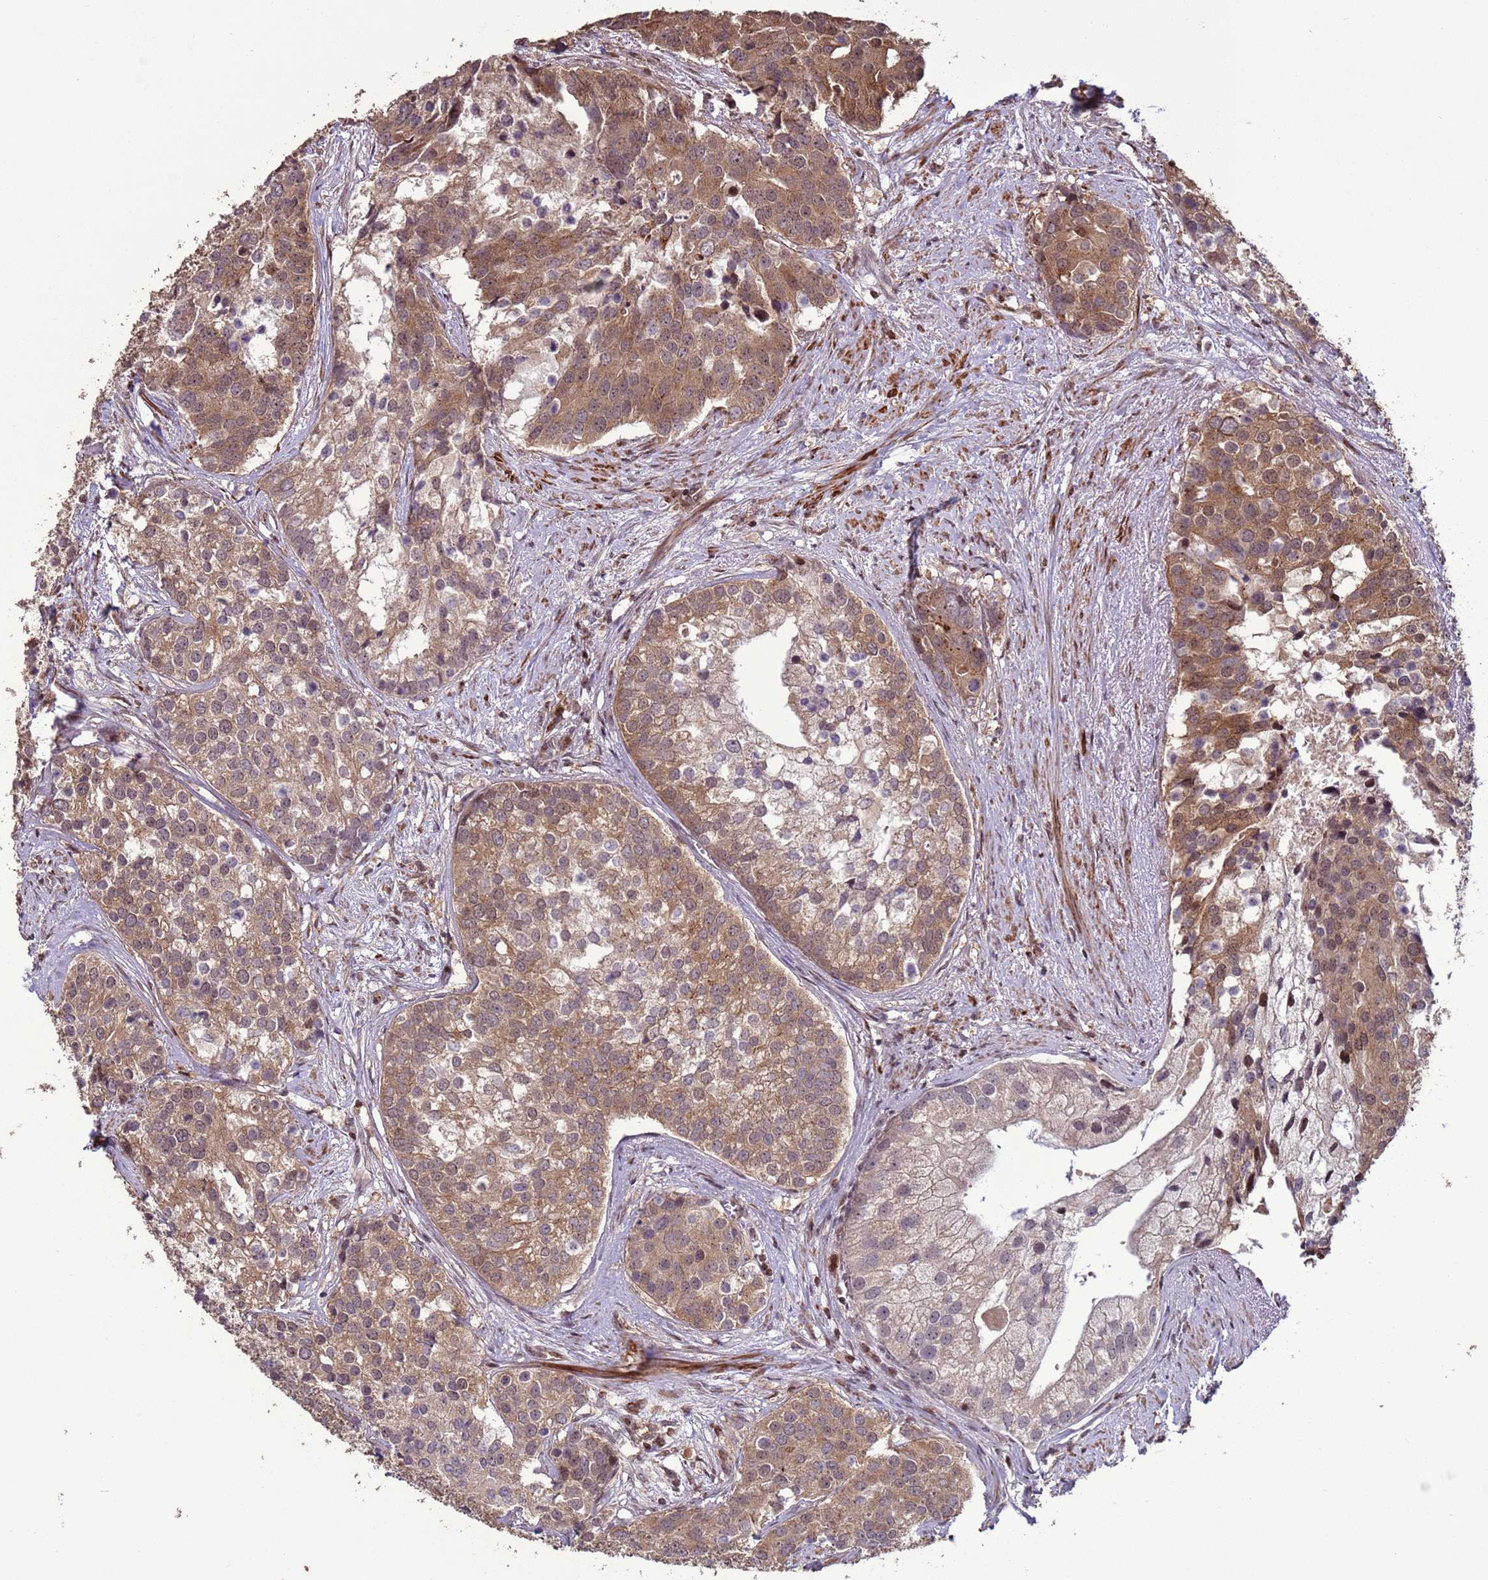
{"staining": {"intensity": "moderate", "quantity": ">75%", "location": "cytoplasmic/membranous"}, "tissue": "prostate cancer", "cell_type": "Tumor cells", "image_type": "cancer", "snomed": [{"axis": "morphology", "description": "Adenocarcinoma, High grade"}, {"axis": "topography", "description": "Prostate"}], "caption": "An image of prostate adenocarcinoma (high-grade) stained for a protein displays moderate cytoplasmic/membranous brown staining in tumor cells. (IHC, brightfield microscopy, high magnification).", "gene": "HGH1", "patient": {"sex": "male", "age": 62}}